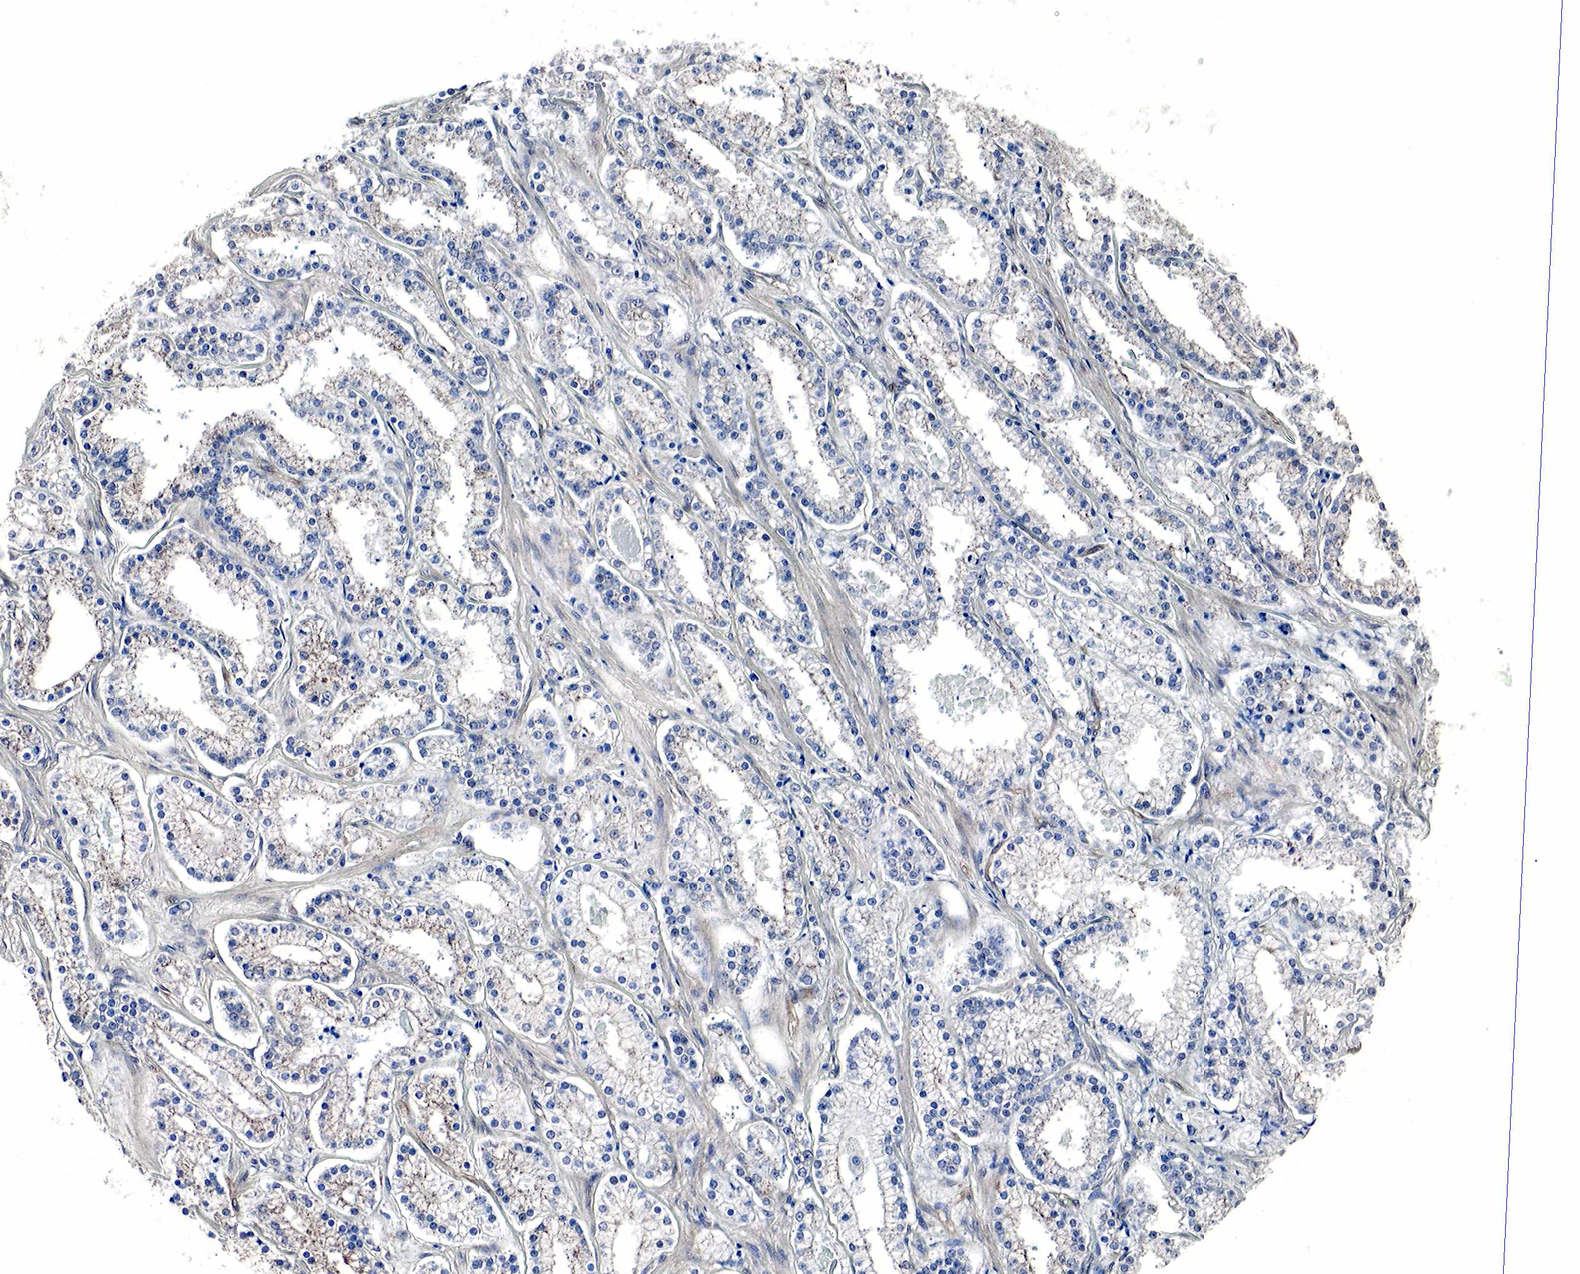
{"staining": {"intensity": "strong", "quantity": ">75%", "location": "cytoplasmic/membranous"}, "tissue": "prostate cancer", "cell_type": "Tumor cells", "image_type": "cancer", "snomed": [{"axis": "morphology", "description": "Adenocarcinoma, Medium grade"}, {"axis": "topography", "description": "Prostate"}], "caption": "Tumor cells display high levels of strong cytoplasmic/membranous staining in approximately >75% of cells in prostate cancer (medium-grade adenocarcinoma).", "gene": "SPIN1", "patient": {"sex": "male", "age": 73}}